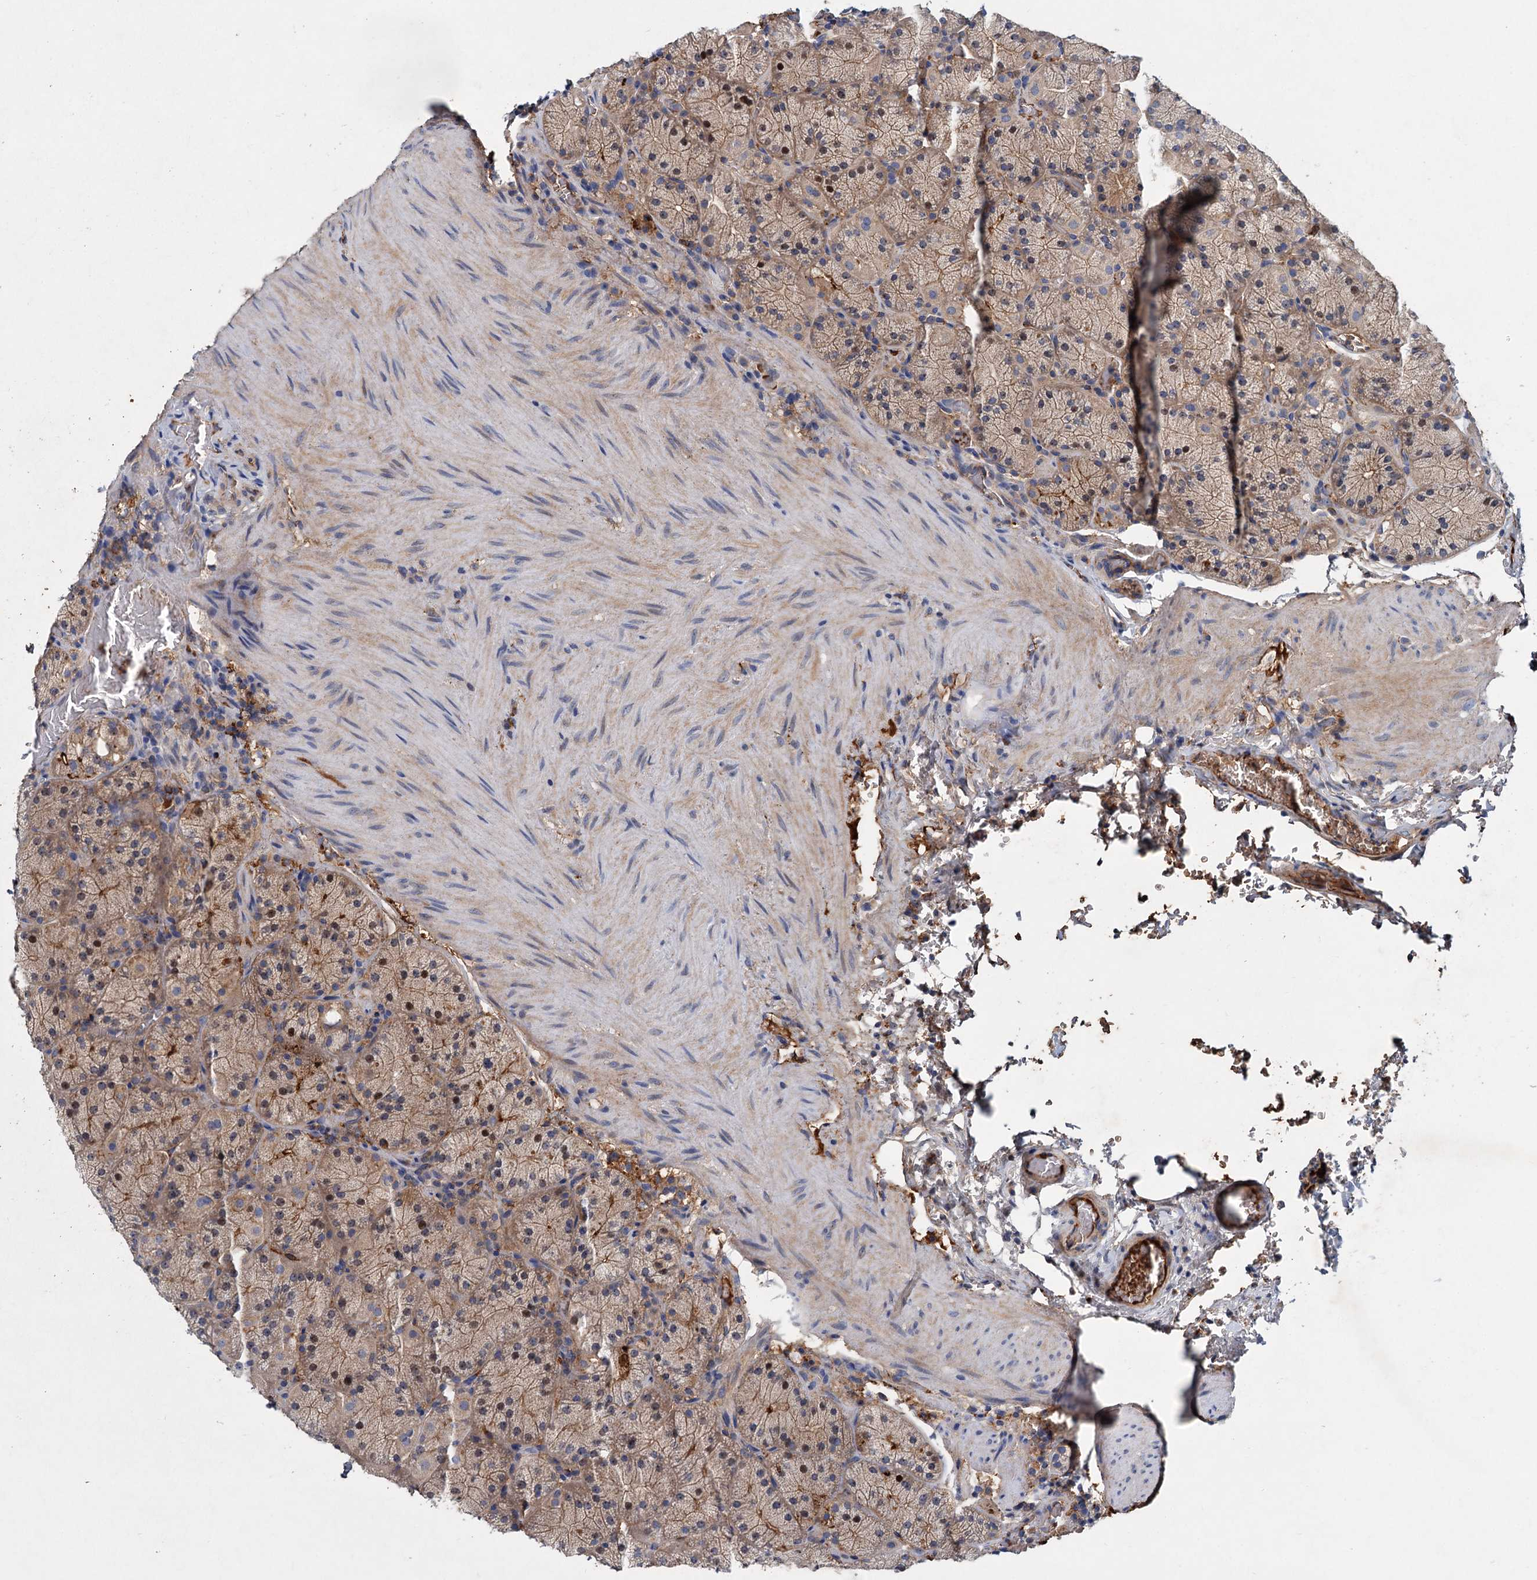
{"staining": {"intensity": "moderate", "quantity": "25%-75%", "location": "cytoplasmic/membranous,nuclear"}, "tissue": "stomach", "cell_type": "Glandular cells", "image_type": "normal", "snomed": [{"axis": "morphology", "description": "Normal tissue, NOS"}, {"axis": "topography", "description": "Stomach, upper"}, {"axis": "topography", "description": "Stomach, lower"}], "caption": "Approximately 25%-75% of glandular cells in unremarkable human stomach demonstrate moderate cytoplasmic/membranous,nuclear protein expression as visualized by brown immunohistochemical staining.", "gene": "CHRD", "patient": {"sex": "male", "age": 80}}